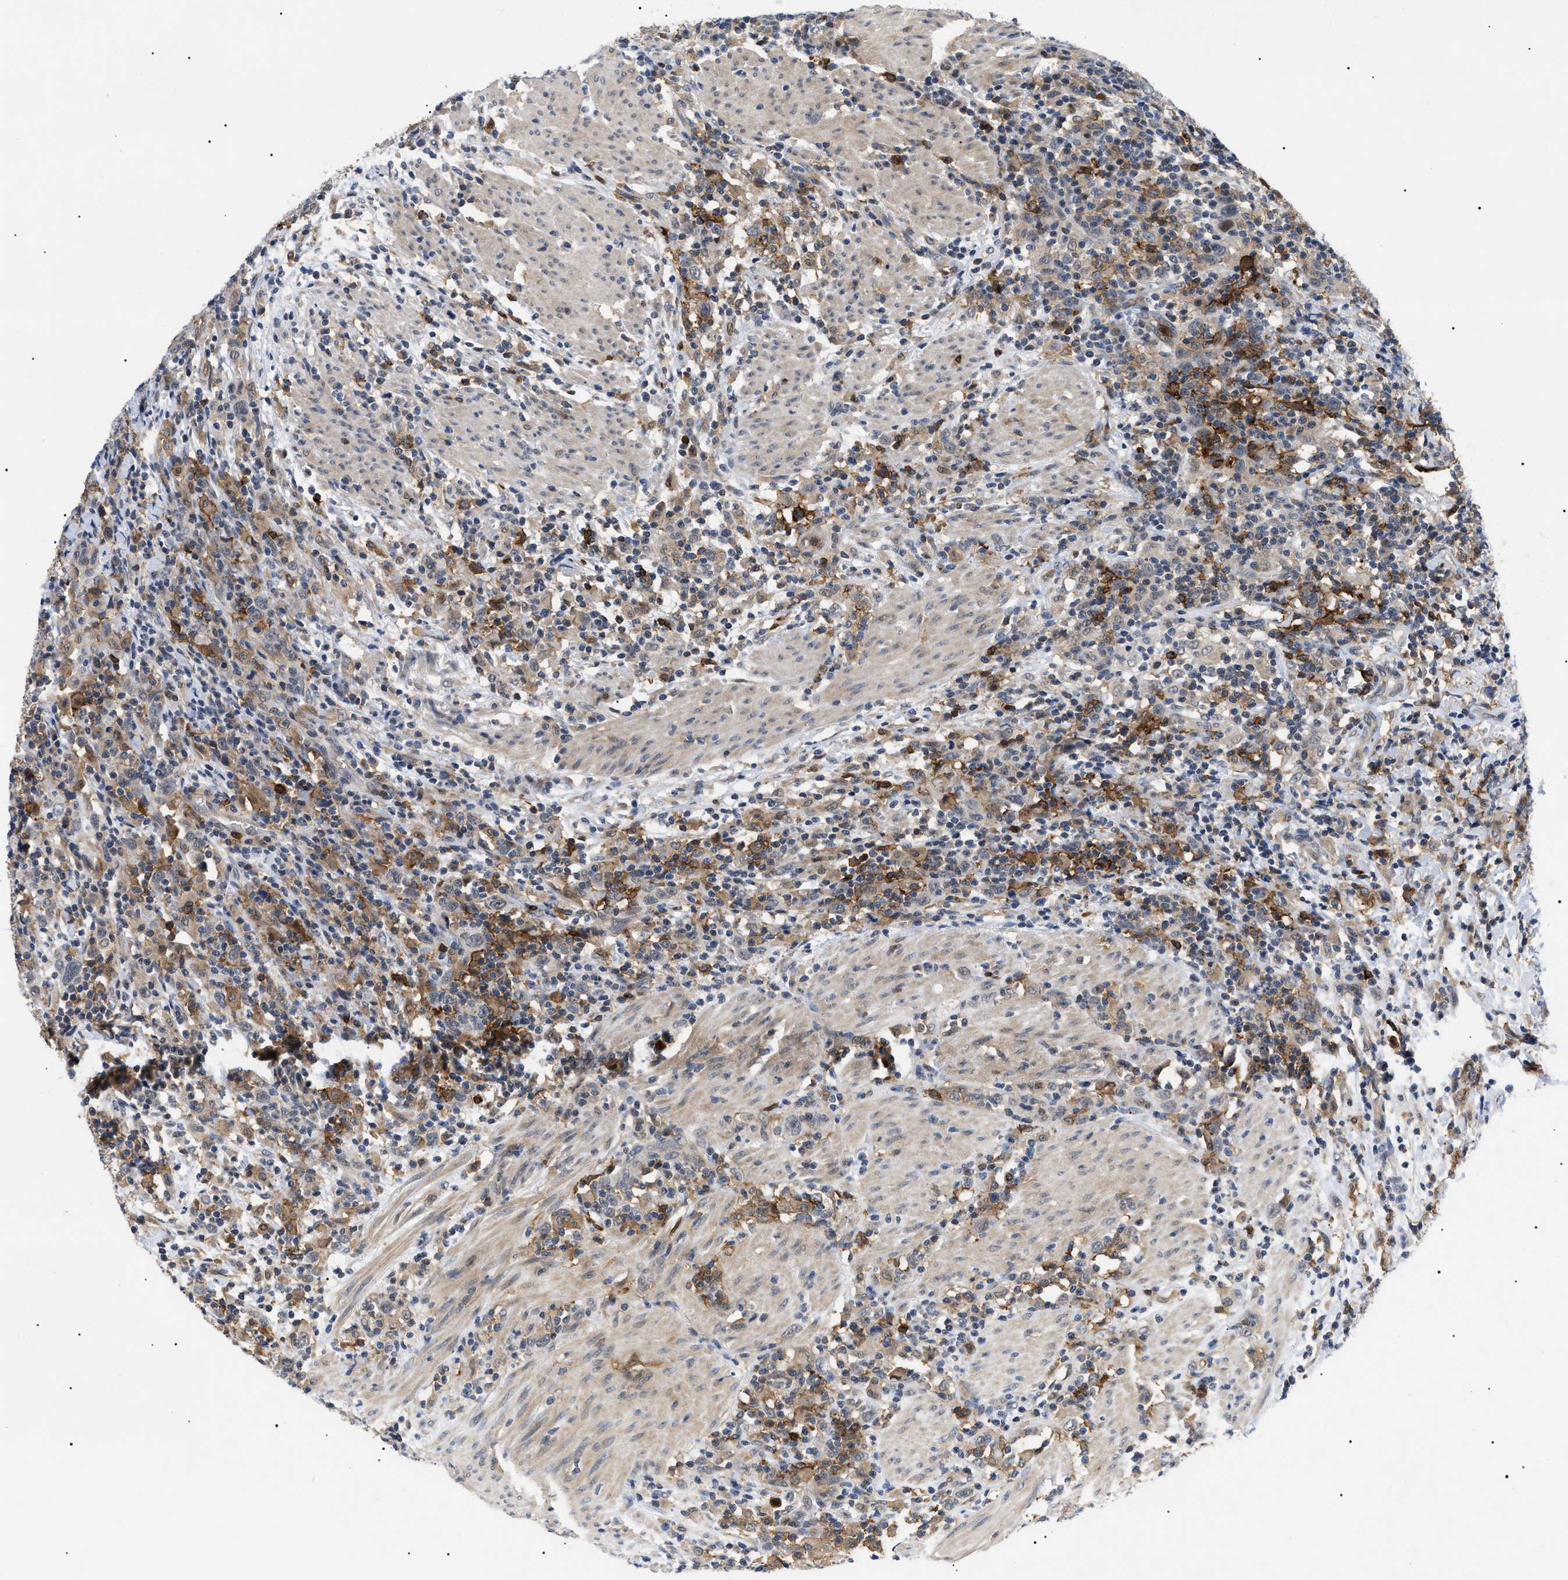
{"staining": {"intensity": "weak", "quantity": "25%-75%", "location": "cytoplasmic/membranous"}, "tissue": "urothelial cancer", "cell_type": "Tumor cells", "image_type": "cancer", "snomed": [{"axis": "morphology", "description": "Urothelial carcinoma, High grade"}, {"axis": "topography", "description": "Urinary bladder"}], "caption": "Weak cytoplasmic/membranous staining is present in about 25%-75% of tumor cells in urothelial cancer.", "gene": "CD300A", "patient": {"sex": "male", "age": 61}}